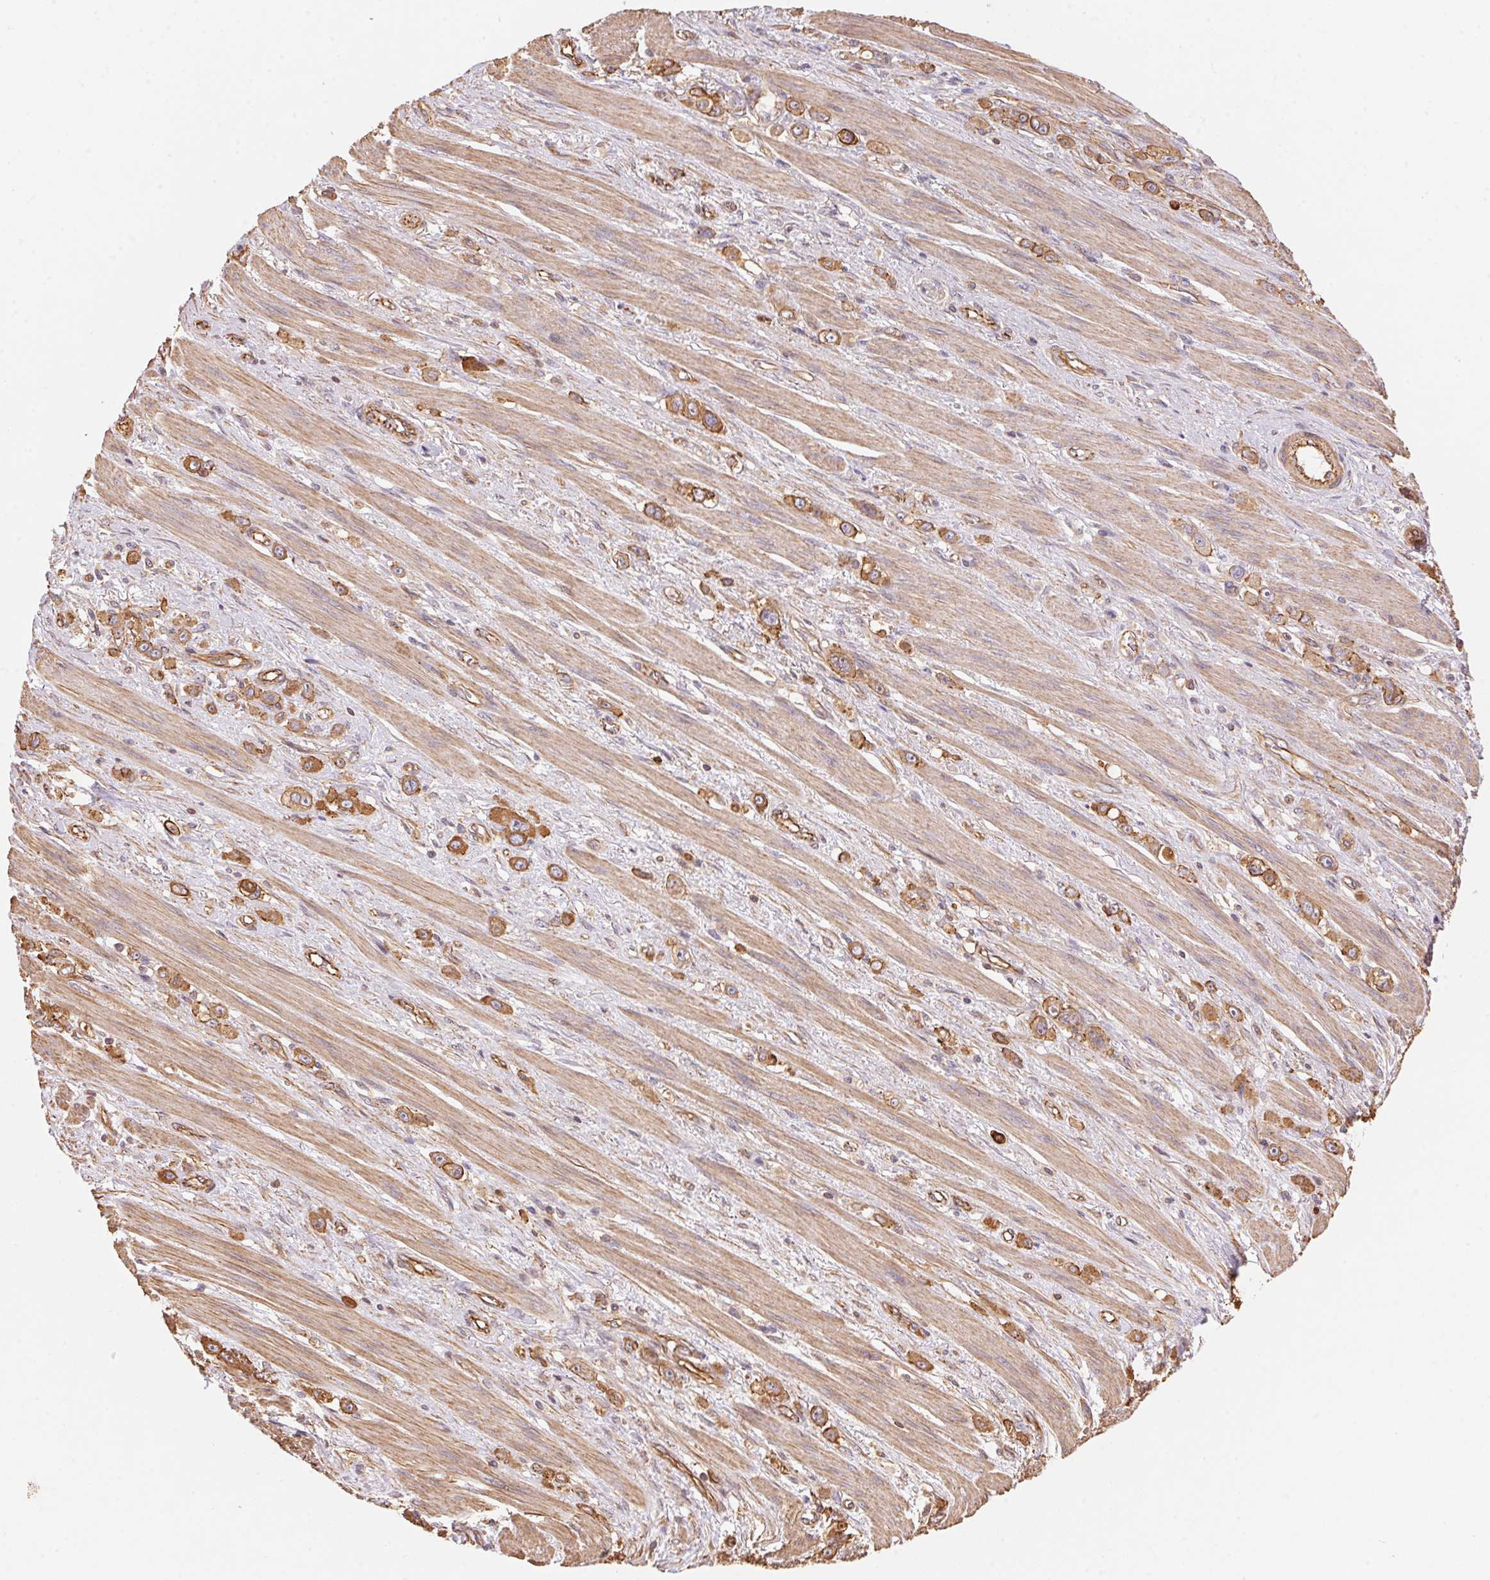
{"staining": {"intensity": "moderate", "quantity": ">75%", "location": "cytoplasmic/membranous"}, "tissue": "stomach cancer", "cell_type": "Tumor cells", "image_type": "cancer", "snomed": [{"axis": "morphology", "description": "Adenocarcinoma, NOS"}, {"axis": "topography", "description": "Stomach, upper"}], "caption": "Immunohistochemistry (IHC) of stomach cancer (adenocarcinoma) shows medium levels of moderate cytoplasmic/membranous positivity in about >75% of tumor cells.", "gene": "FRAS1", "patient": {"sex": "male", "age": 75}}